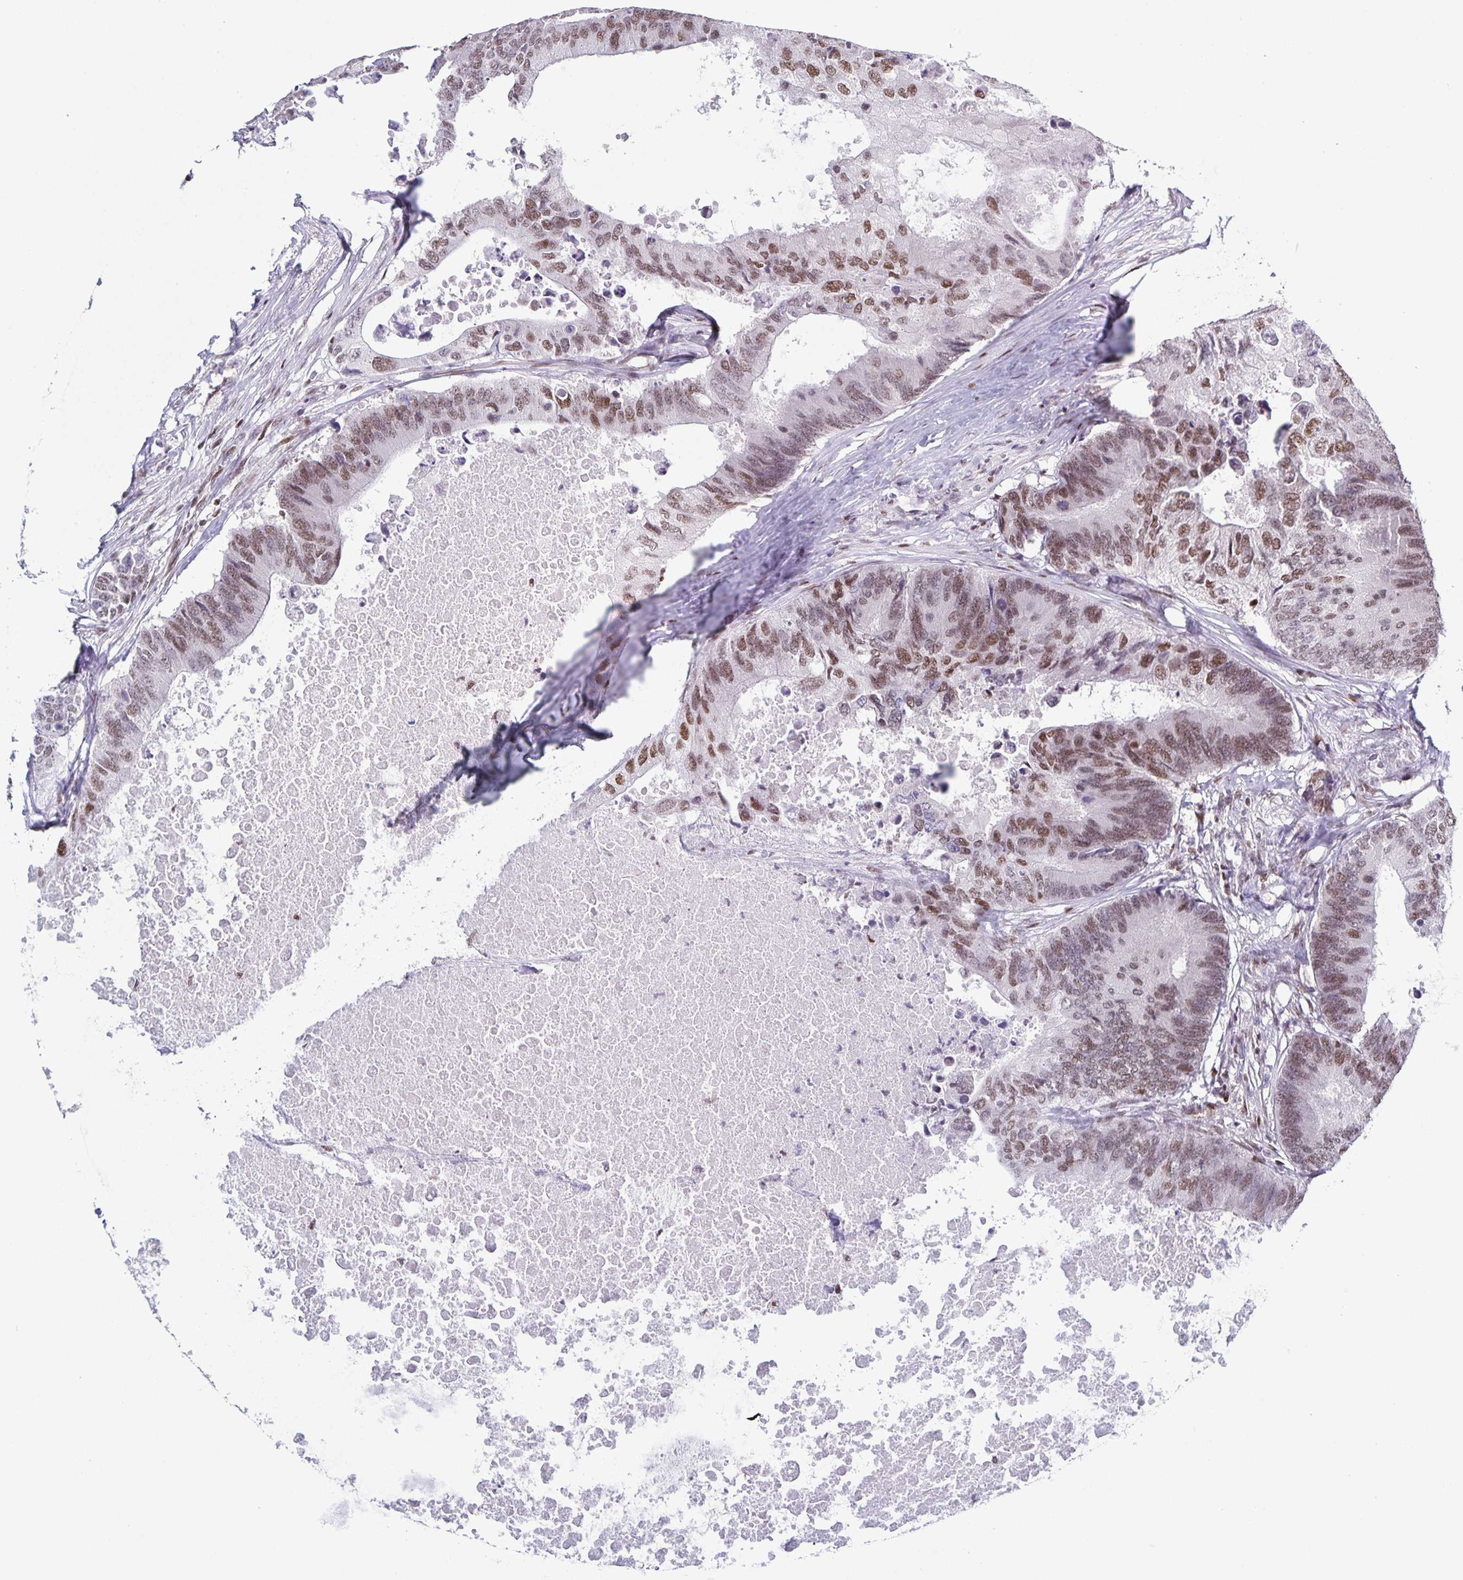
{"staining": {"intensity": "moderate", "quantity": ">75%", "location": "nuclear"}, "tissue": "colorectal cancer", "cell_type": "Tumor cells", "image_type": "cancer", "snomed": [{"axis": "morphology", "description": "Adenocarcinoma, NOS"}, {"axis": "topography", "description": "Colon"}], "caption": "Immunohistochemical staining of colorectal cancer demonstrates medium levels of moderate nuclear positivity in approximately >75% of tumor cells.", "gene": "JUND", "patient": {"sex": "male", "age": 71}}